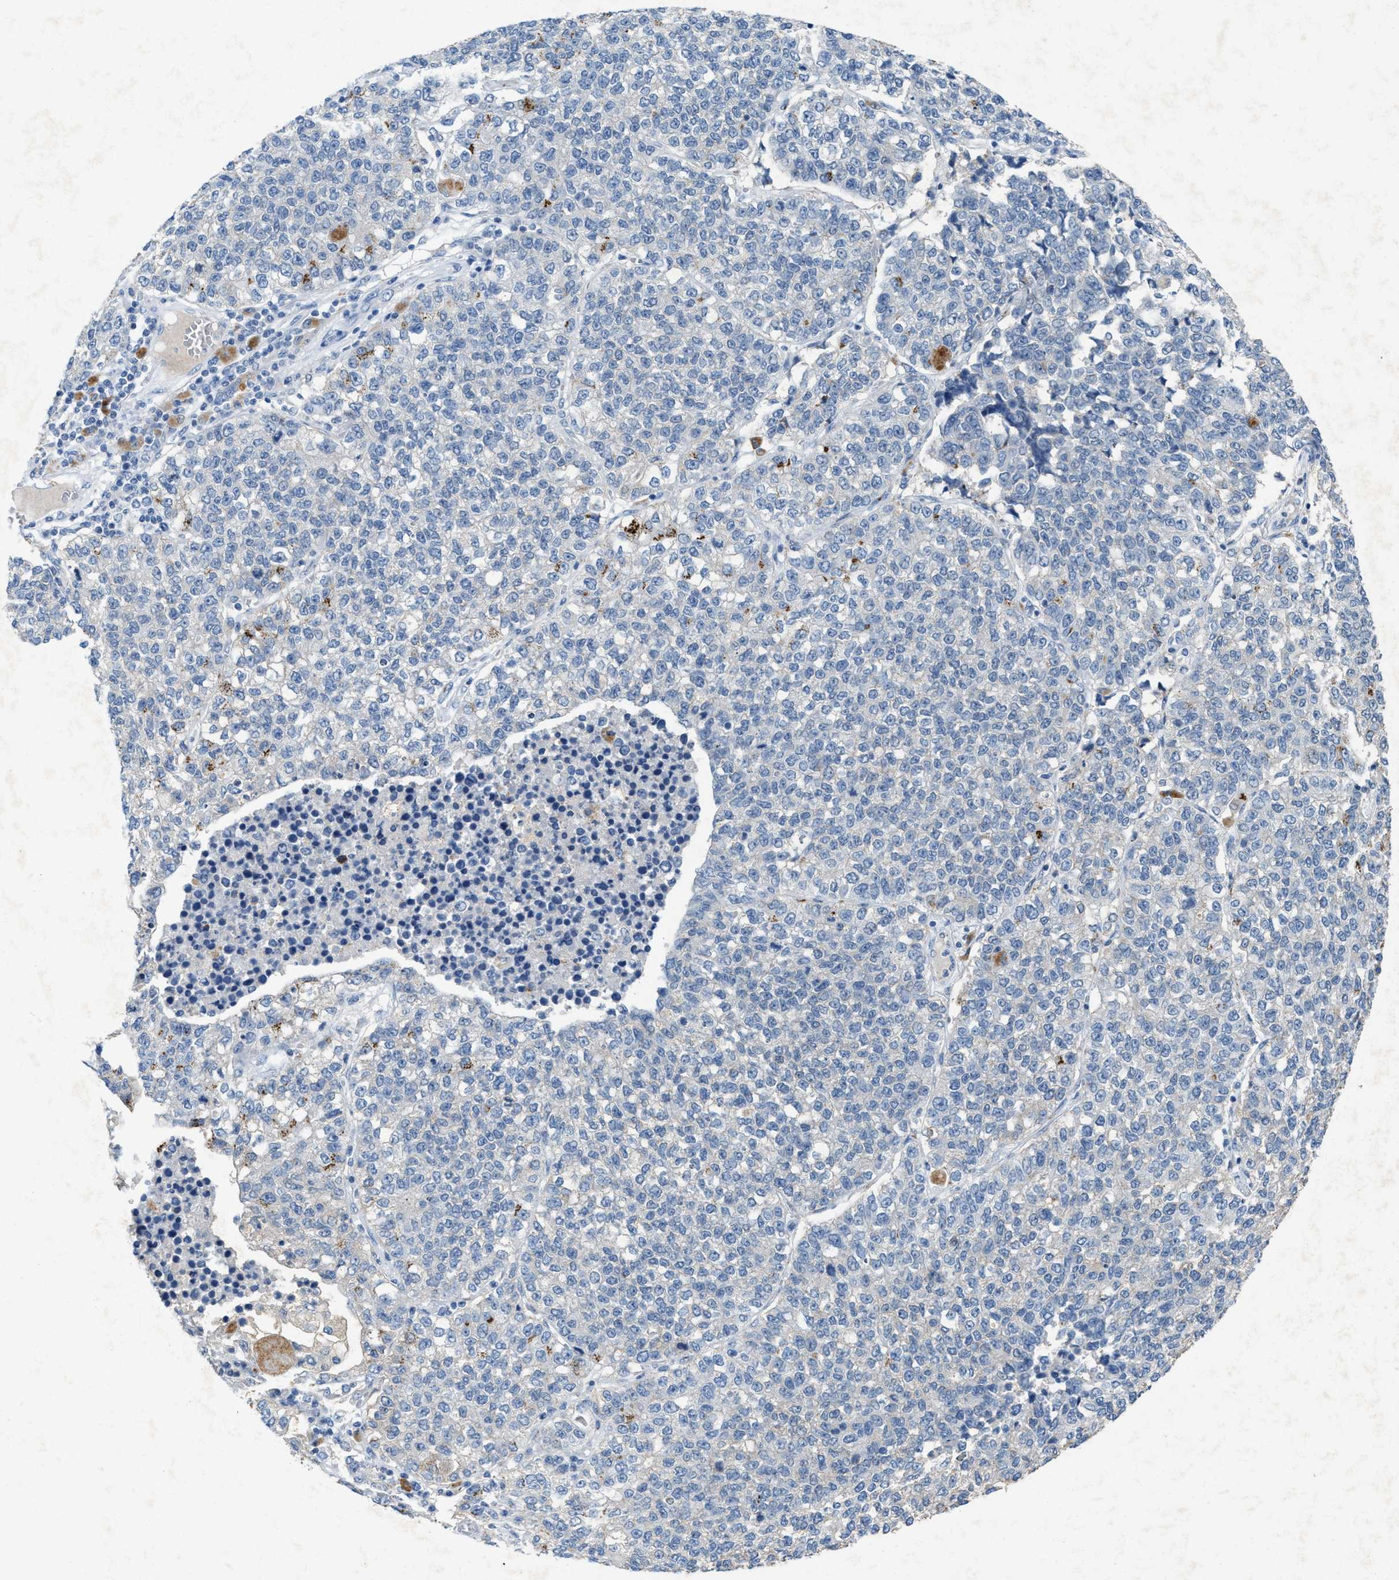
{"staining": {"intensity": "negative", "quantity": "none", "location": "none"}, "tissue": "lung cancer", "cell_type": "Tumor cells", "image_type": "cancer", "snomed": [{"axis": "morphology", "description": "Adenocarcinoma, NOS"}, {"axis": "topography", "description": "Lung"}], "caption": "IHC micrograph of lung adenocarcinoma stained for a protein (brown), which shows no expression in tumor cells. (Immunohistochemistry (ihc), brightfield microscopy, high magnification).", "gene": "SLC5A5", "patient": {"sex": "male", "age": 49}}